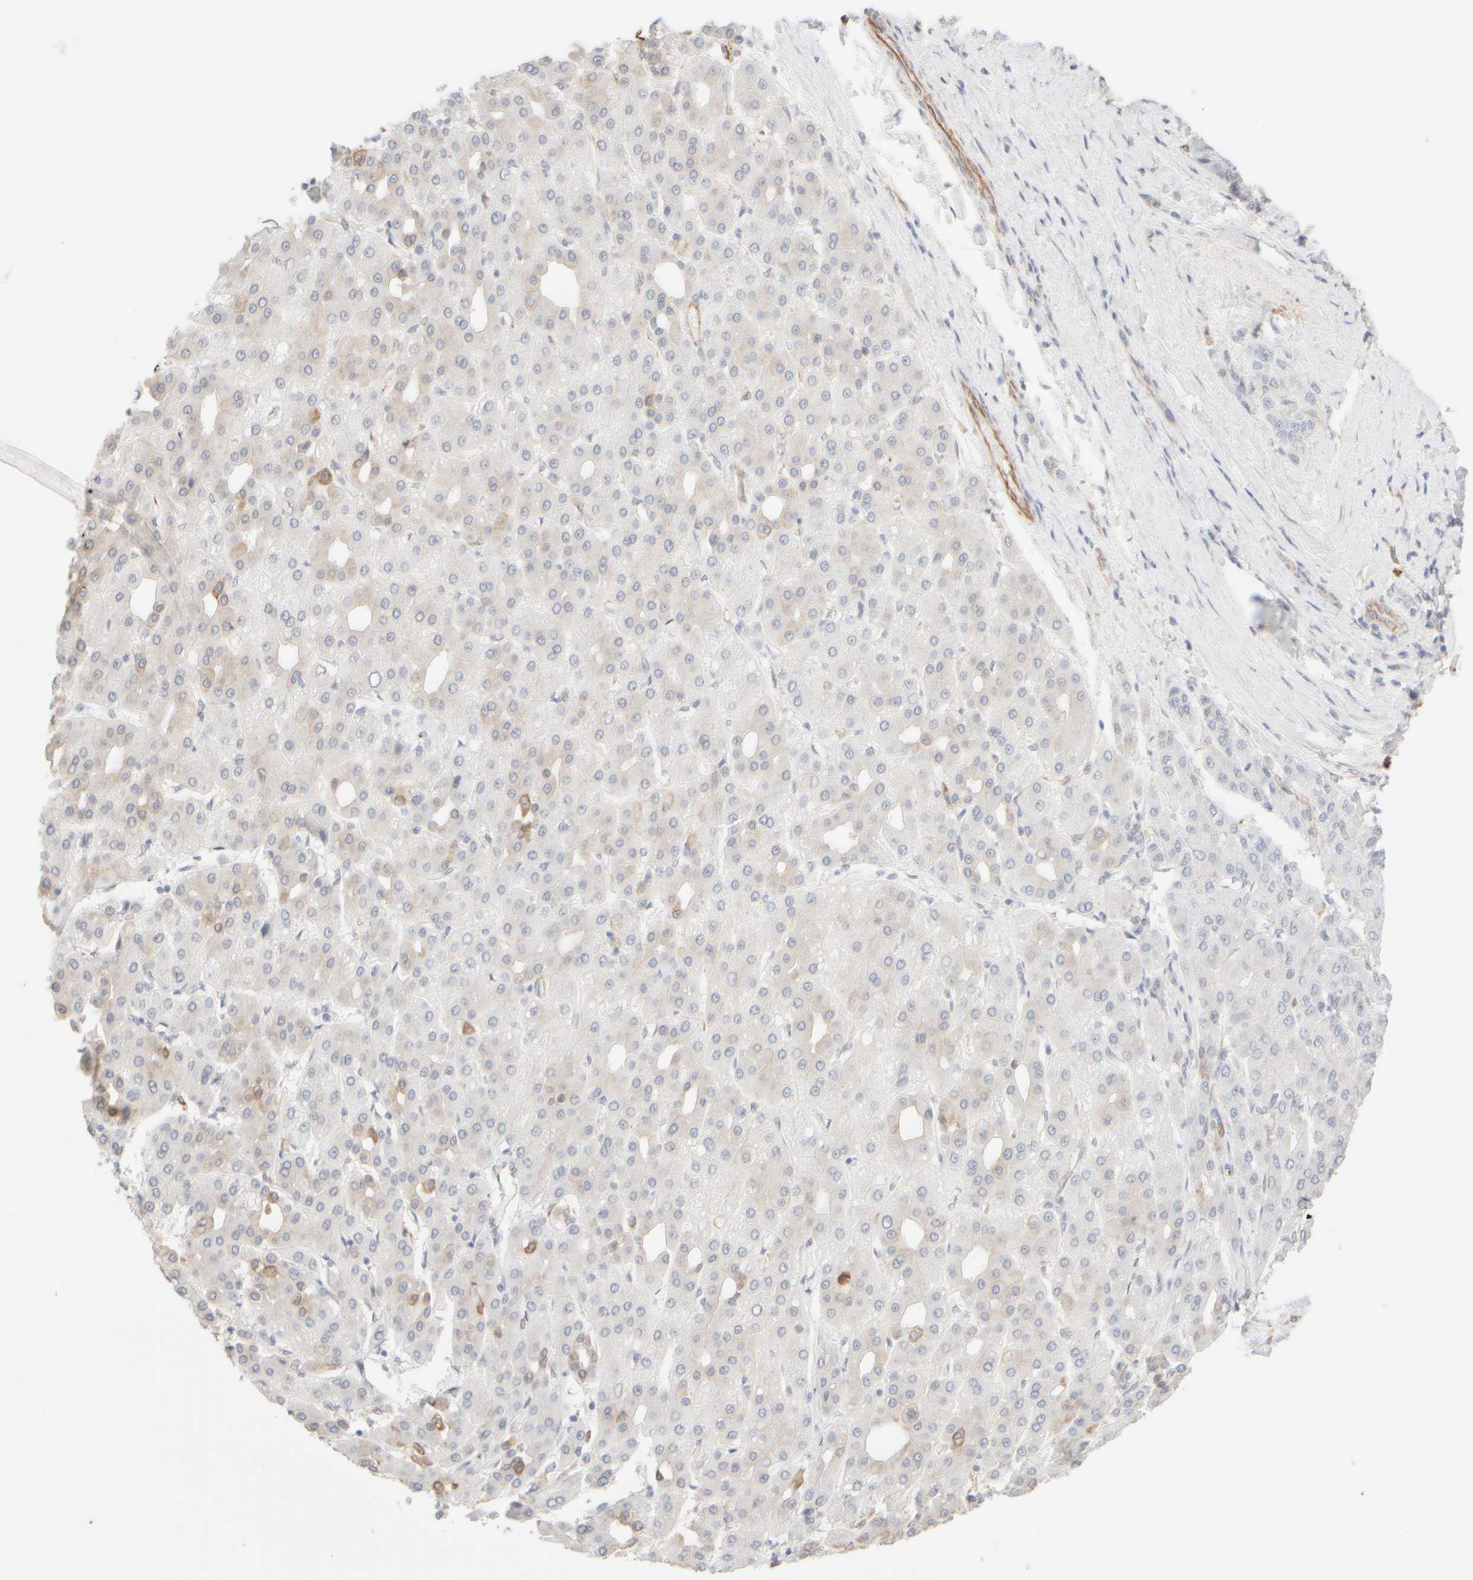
{"staining": {"intensity": "weak", "quantity": "<25%", "location": "cytoplasmic/membranous"}, "tissue": "liver cancer", "cell_type": "Tumor cells", "image_type": "cancer", "snomed": [{"axis": "morphology", "description": "Carcinoma, Hepatocellular, NOS"}, {"axis": "topography", "description": "Liver"}], "caption": "This is an IHC histopathology image of hepatocellular carcinoma (liver). There is no staining in tumor cells.", "gene": "KRT15", "patient": {"sex": "male", "age": 65}}